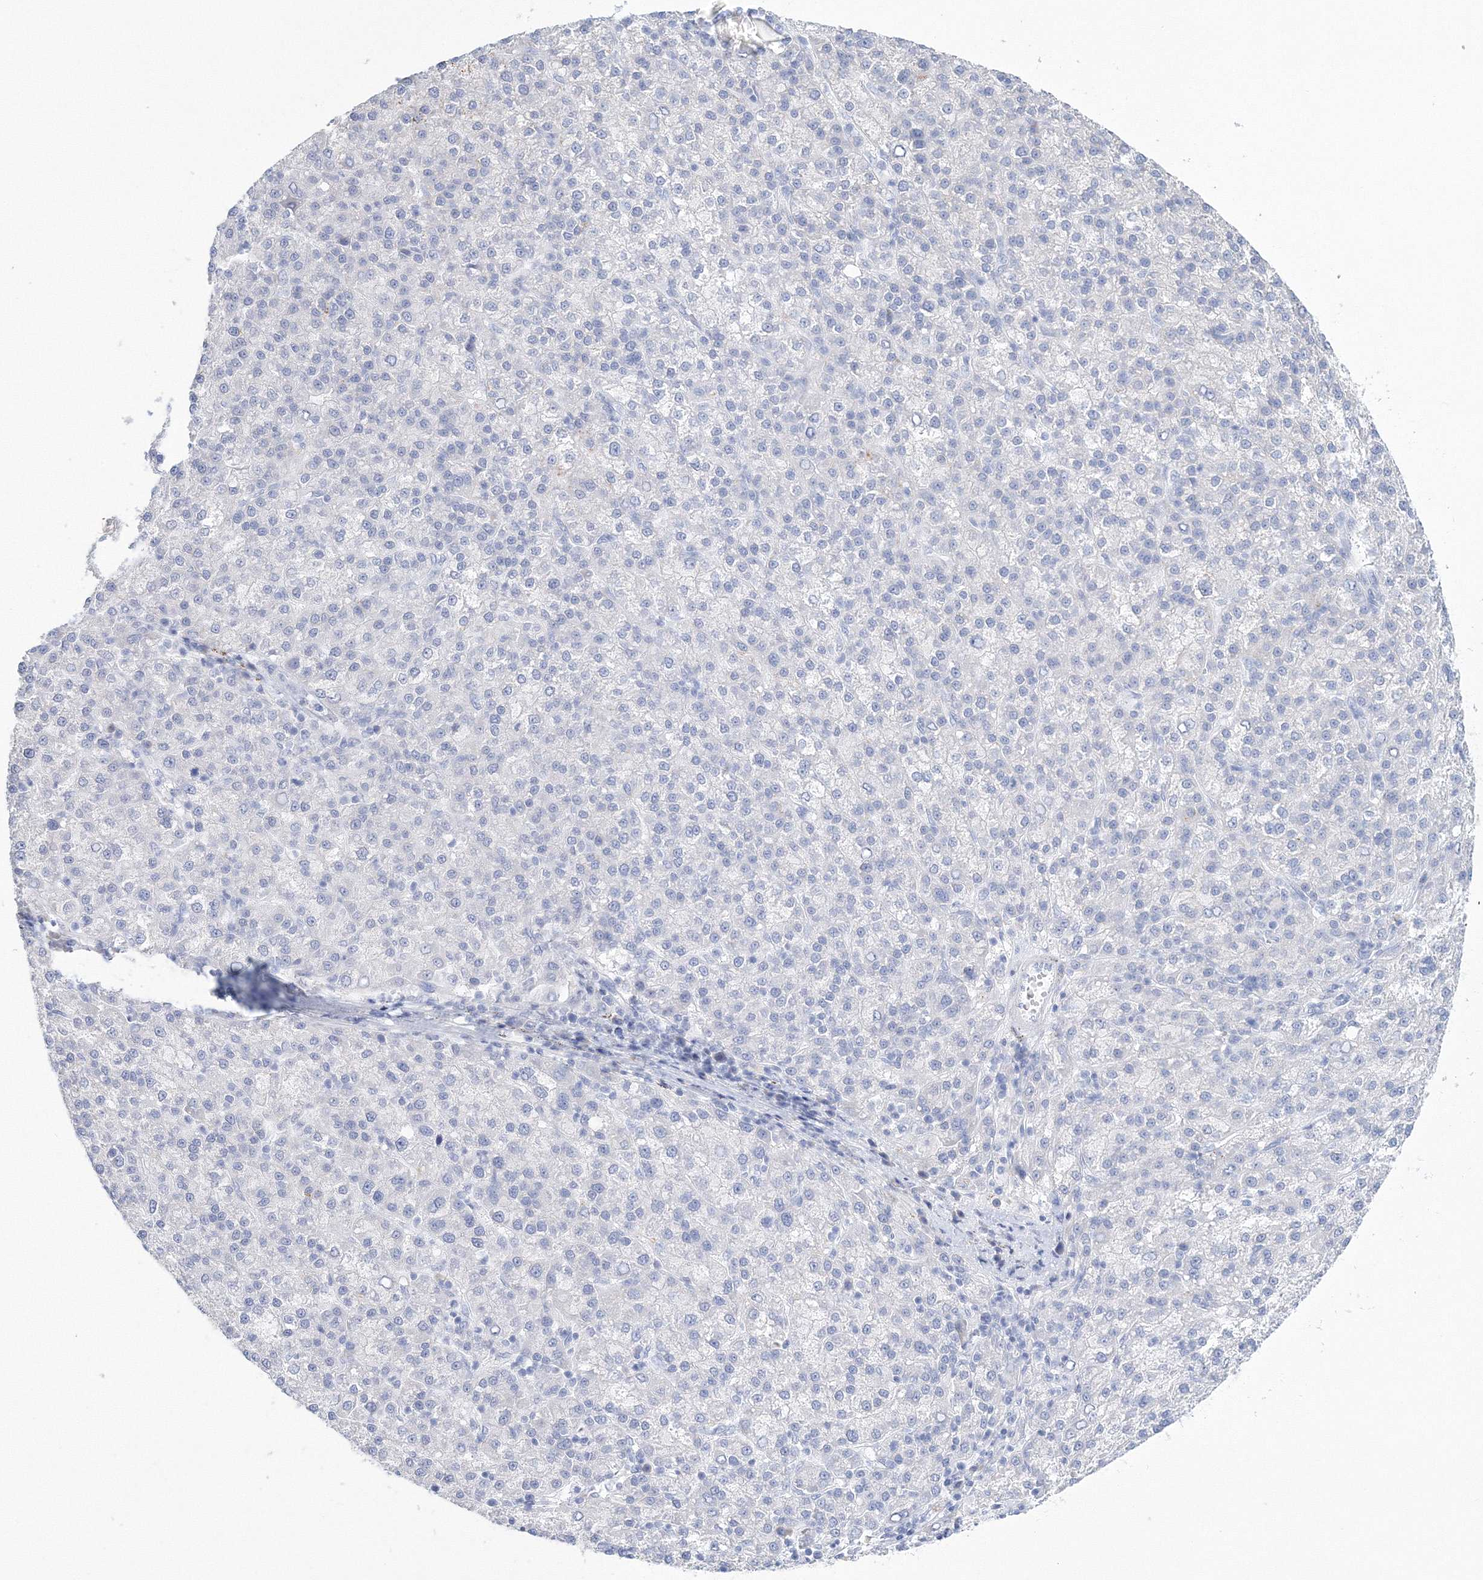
{"staining": {"intensity": "negative", "quantity": "none", "location": "none"}, "tissue": "liver cancer", "cell_type": "Tumor cells", "image_type": "cancer", "snomed": [{"axis": "morphology", "description": "Carcinoma, Hepatocellular, NOS"}, {"axis": "topography", "description": "Liver"}], "caption": "IHC of human hepatocellular carcinoma (liver) demonstrates no expression in tumor cells.", "gene": "VSIG1", "patient": {"sex": "female", "age": 58}}